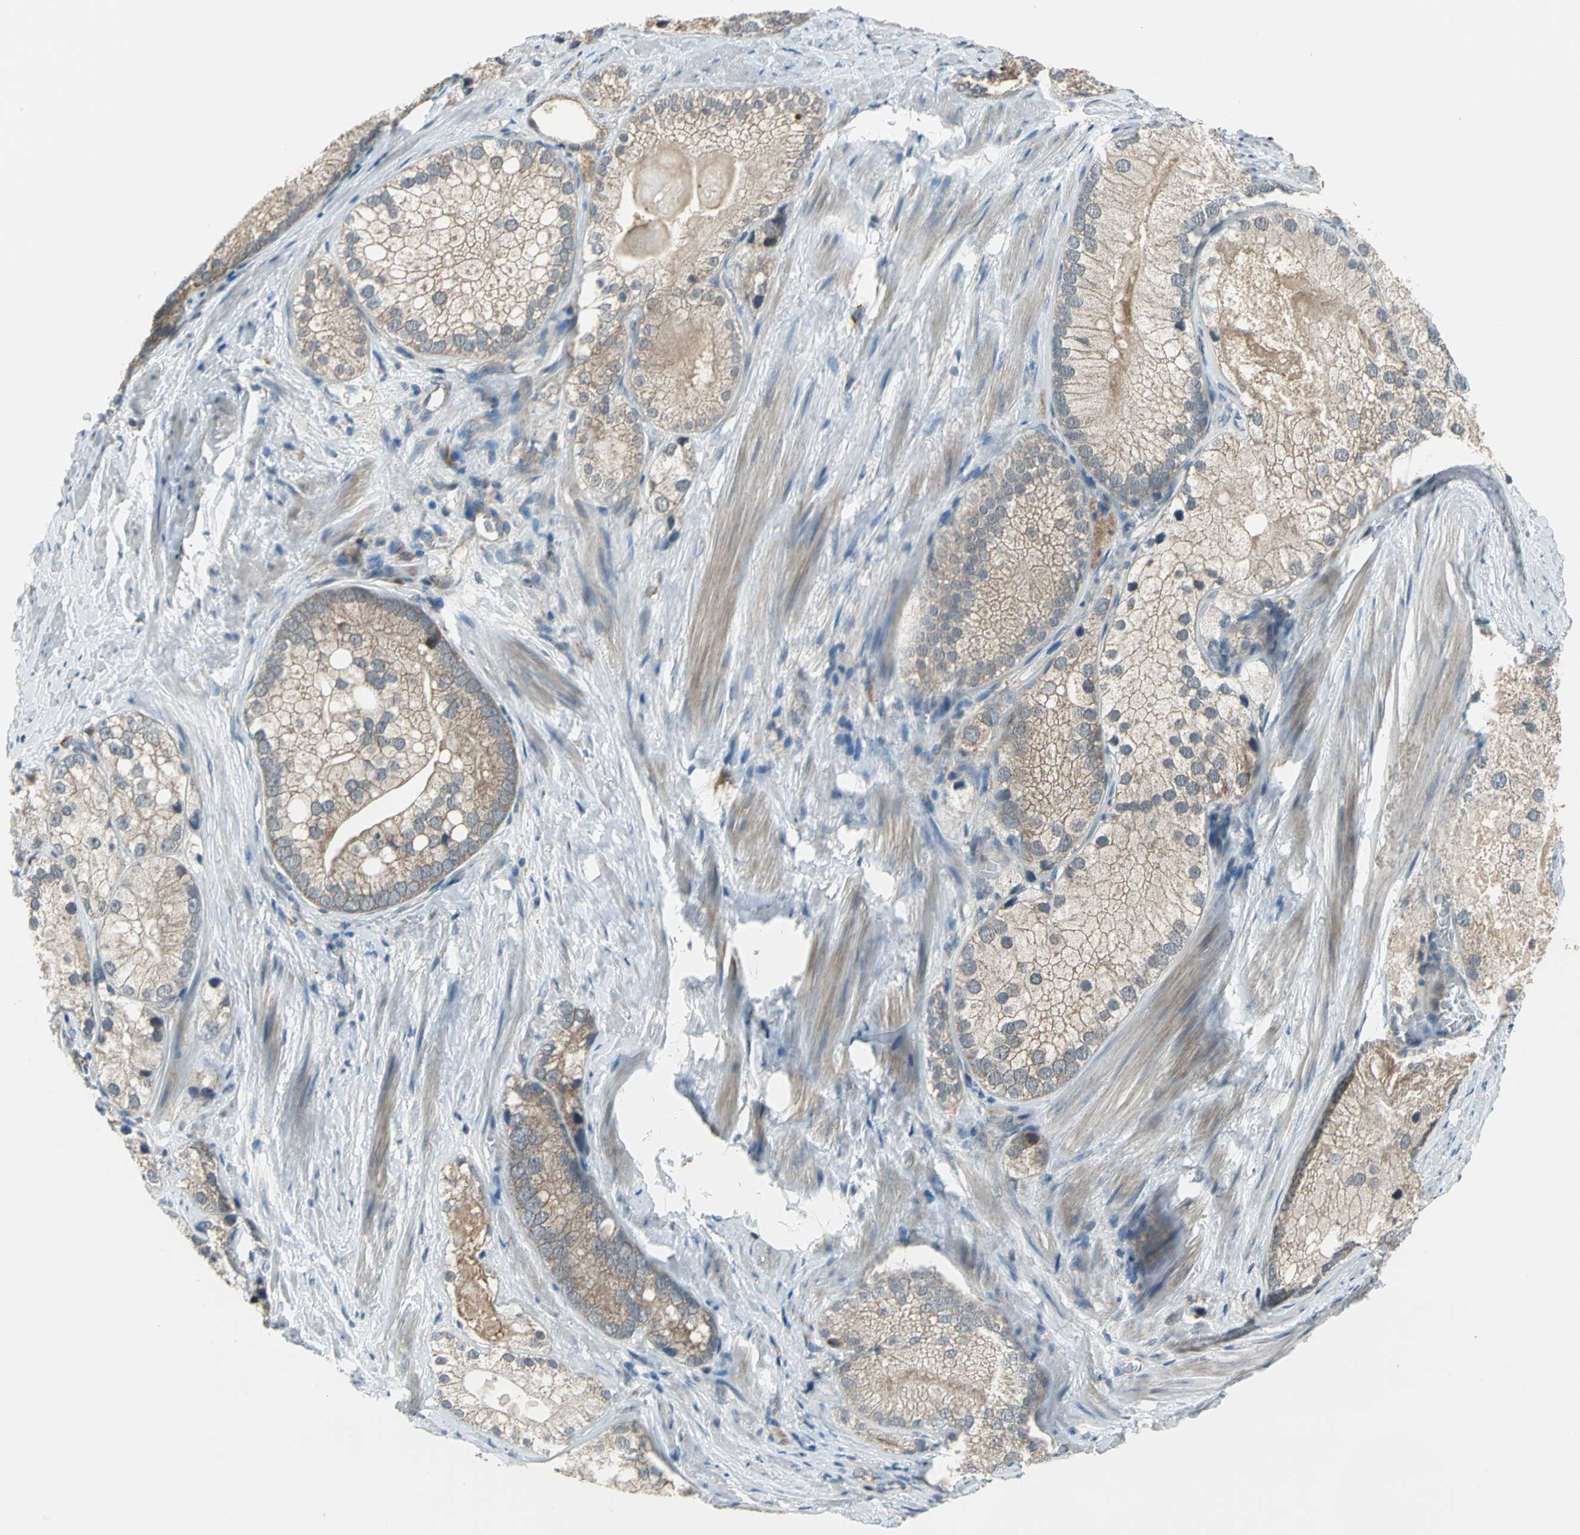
{"staining": {"intensity": "moderate", "quantity": ">75%", "location": "cytoplasmic/membranous"}, "tissue": "prostate cancer", "cell_type": "Tumor cells", "image_type": "cancer", "snomed": [{"axis": "morphology", "description": "Adenocarcinoma, Low grade"}, {"axis": "topography", "description": "Prostate"}], "caption": "Adenocarcinoma (low-grade) (prostate) was stained to show a protein in brown. There is medium levels of moderate cytoplasmic/membranous positivity in about >75% of tumor cells.", "gene": "TRAK1", "patient": {"sex": "male", "age": 69}}